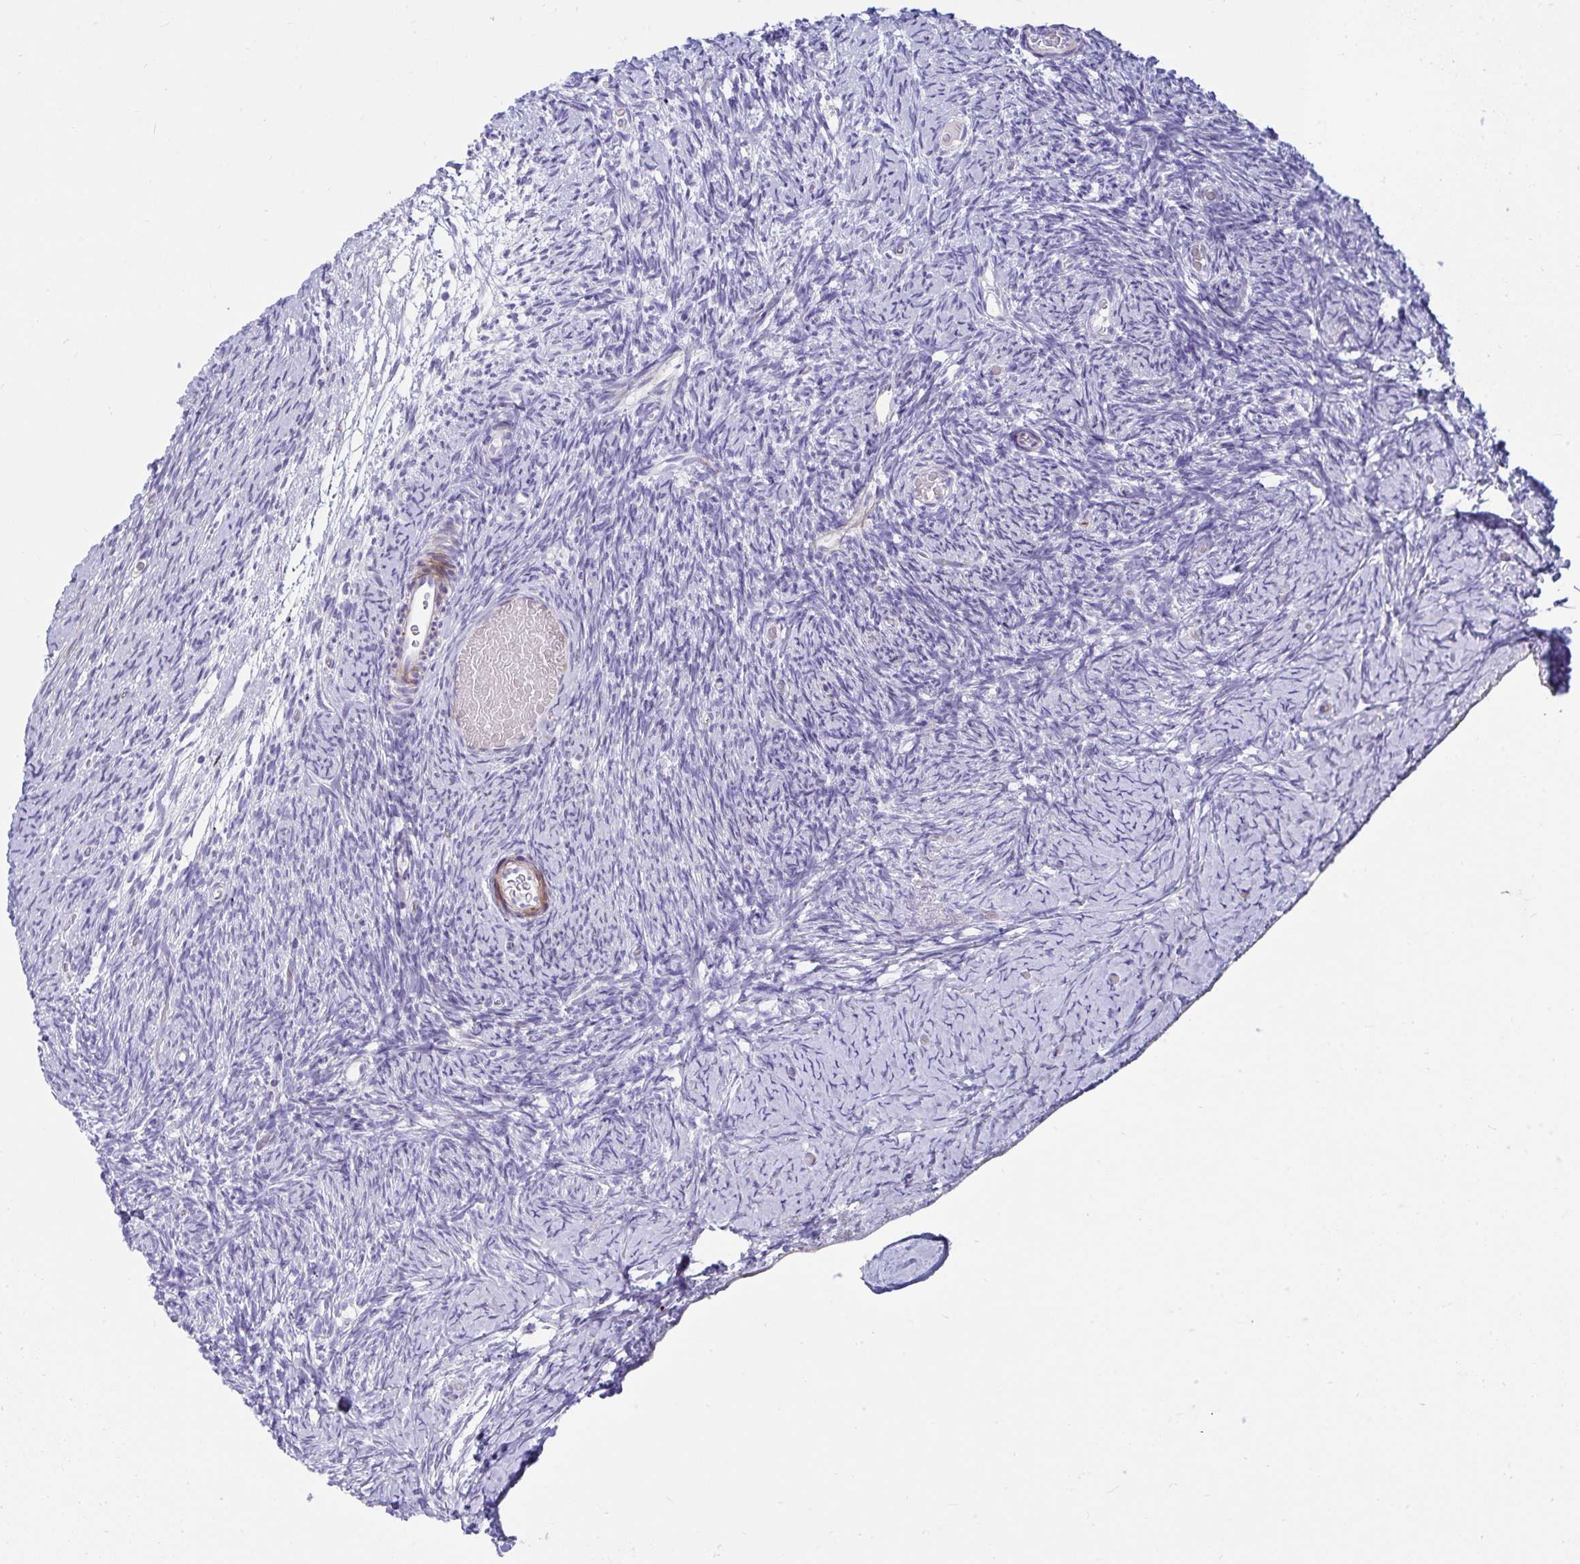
{"staining": {"intensity": "negative", "quantity": "none", "location": "none"}, "tissue": "ovary", "cell_type": "Follicle cells", "image_type": "normal", "snomed": [{"axis": "morphology", "description": "Normal tissue, NOS"}, {"axis": "topography", "description": "Ovary"}], "caption": "Immunohistochemistry of normal ovary demonstrates no expression in follicle cells. (DAB immunohistochemistry with hematoxylin counter stain).", "gene": "GRXCR2", "patient": {"sex": "female", "age": 39}}